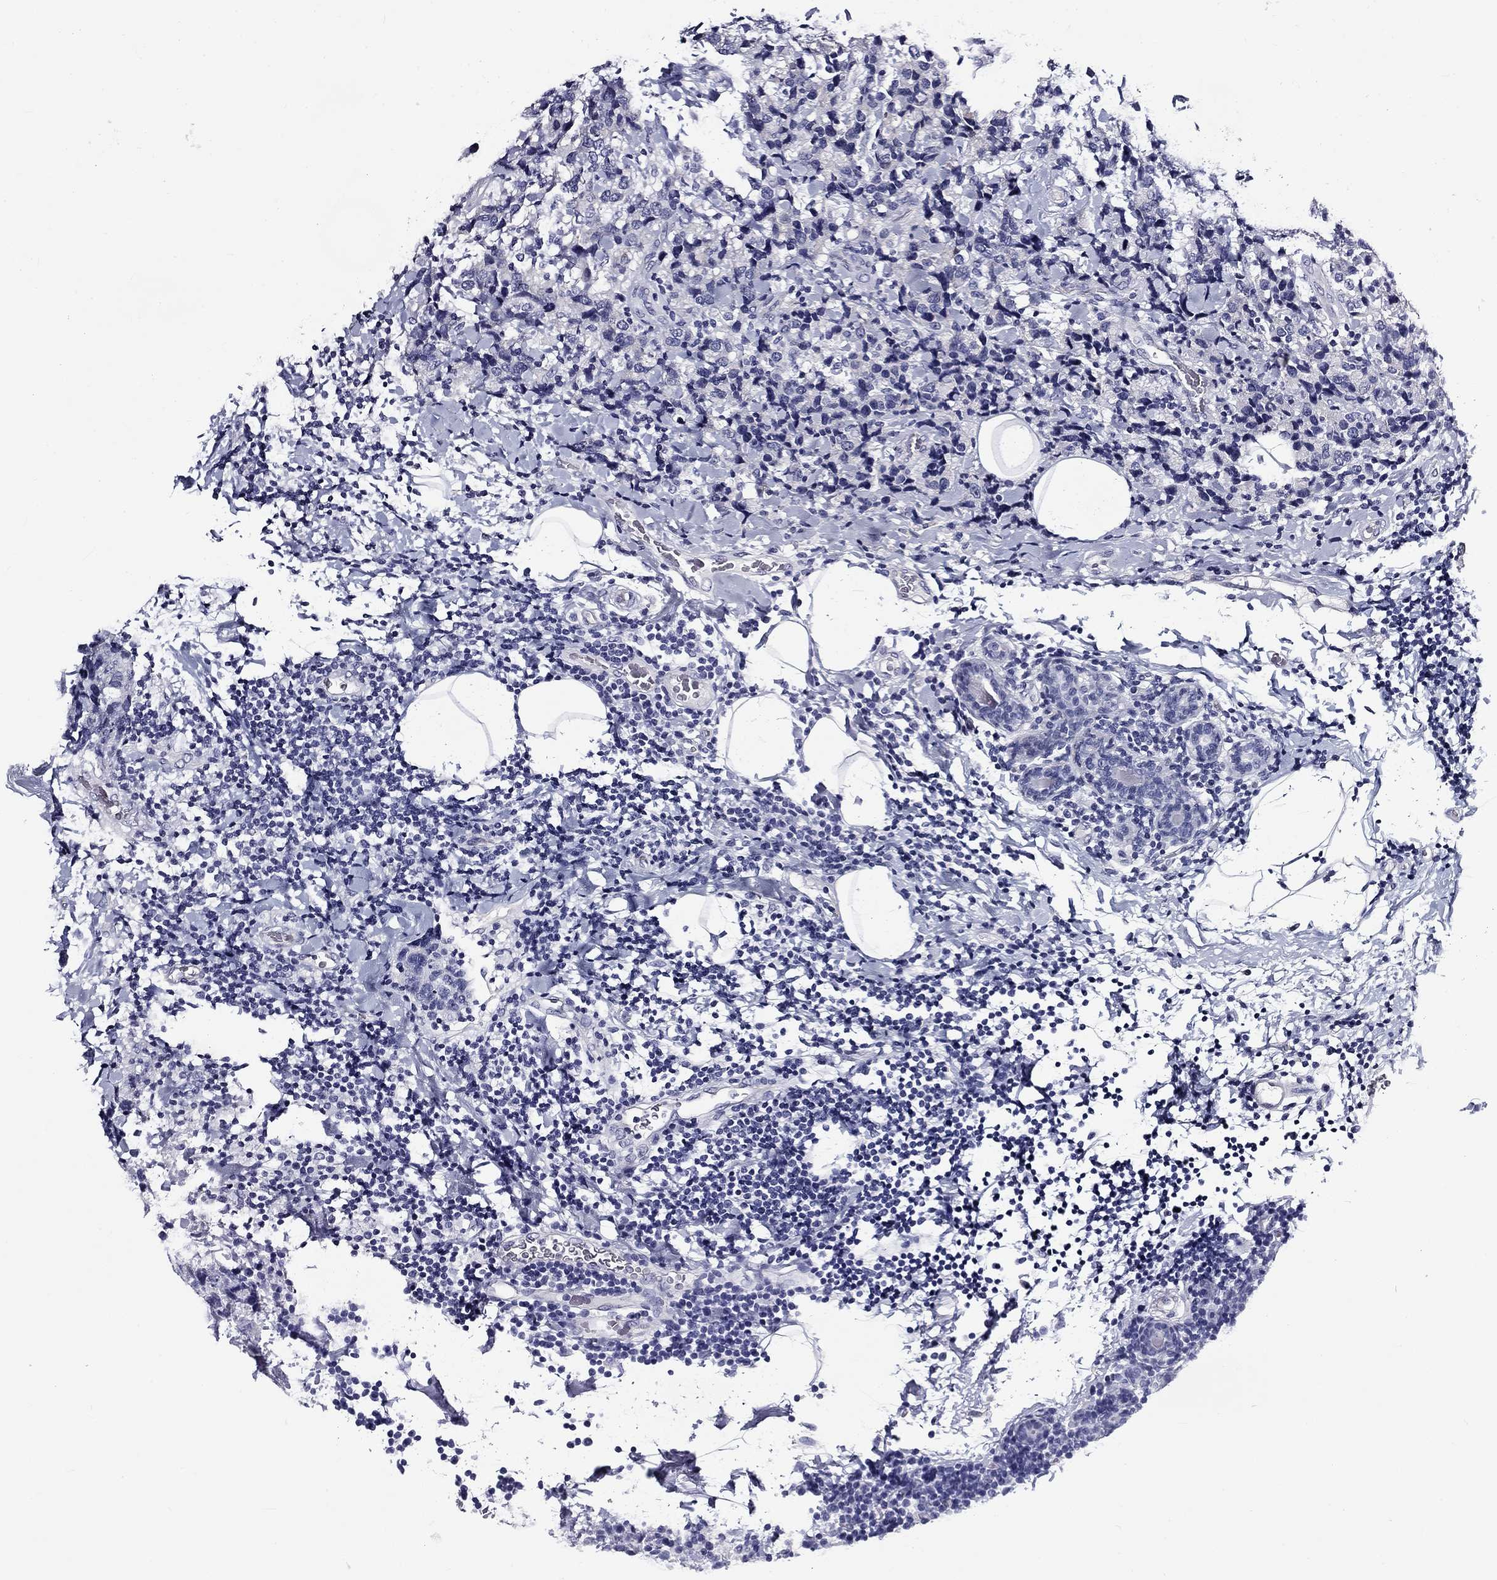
{"staining": {"intensity": "negative", "quantity": "none", "location": "none"}, "tissue": "breast cancer", "cell_type": "Tumor cells", "image_type": "cancer", "snomed": [{"axis": "morphology", "description": "Lobular carcinoma"}, {"axis": "topography", "description": "Breast"}], "caption": "Immunohistochemical staining of breast cancer (lobular carcinoma) exhibits no significant positivity in tumor cells. (DAB (3,3'-diaminobenzidine) IHC with hematoxylin counter stain).", "gene": "DNALI1", "patient": {"sex": "female", "age": 59}}